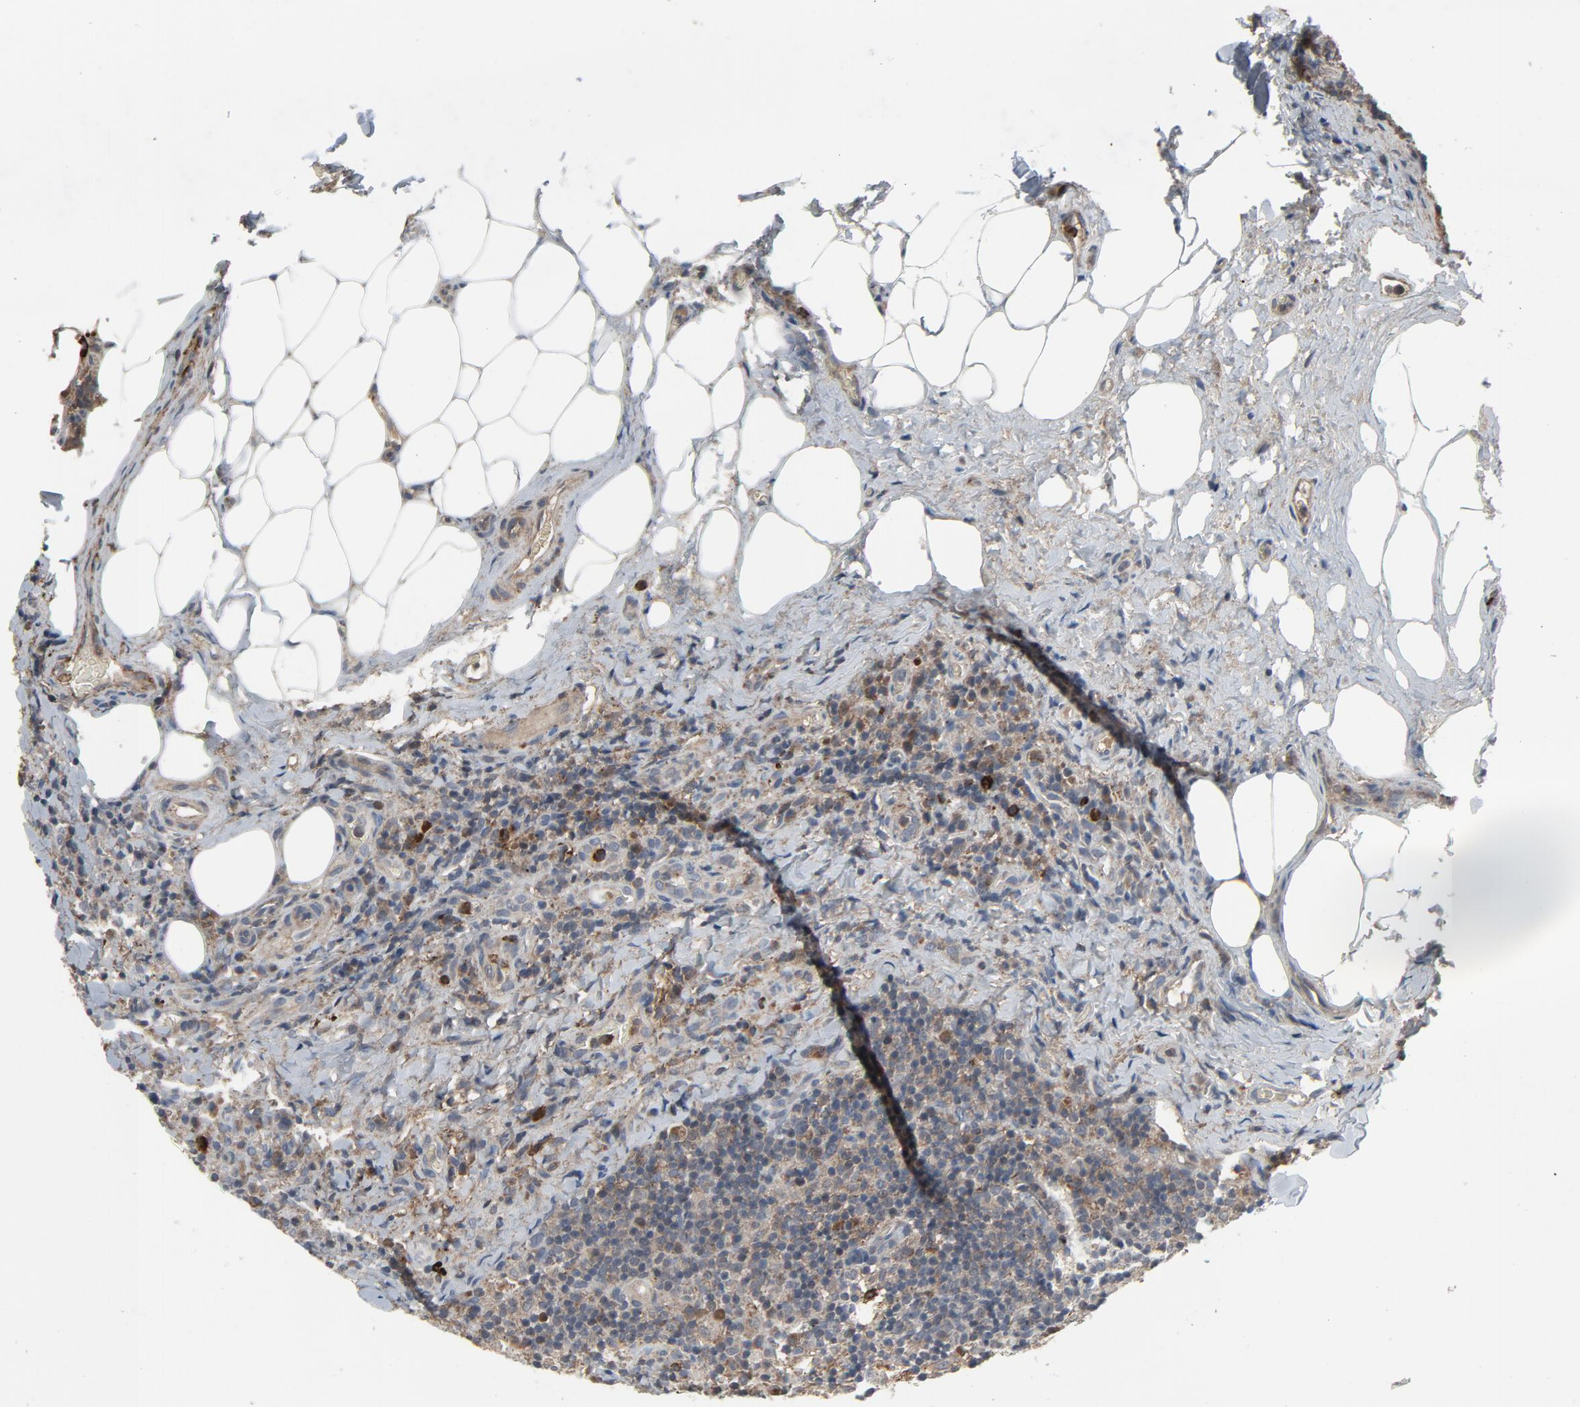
{"staining": {"intensity": "weak", "quantity": ">75%", "location": "cytoplasmic/membranous"}, "tissue": "lymph node", "cell_type": "Germinal center cells", "image_type": "normal", "snomed": [{"axis": "morphology", "description": "Normal tissue, NOS"}, {"axis": "morphology", "description": "Inflammation, NOS"}, {"axis": "topography", "description": "Lymph node"}], "caption": "Immunohistochemical staining of benign human lymph node reveals >75% levels of weak cytoplasmic/membranous protein staining in about >75% of germinal center cells.", "gene": "PDZD4", "patient": {"sex": "male", "age": 46}}